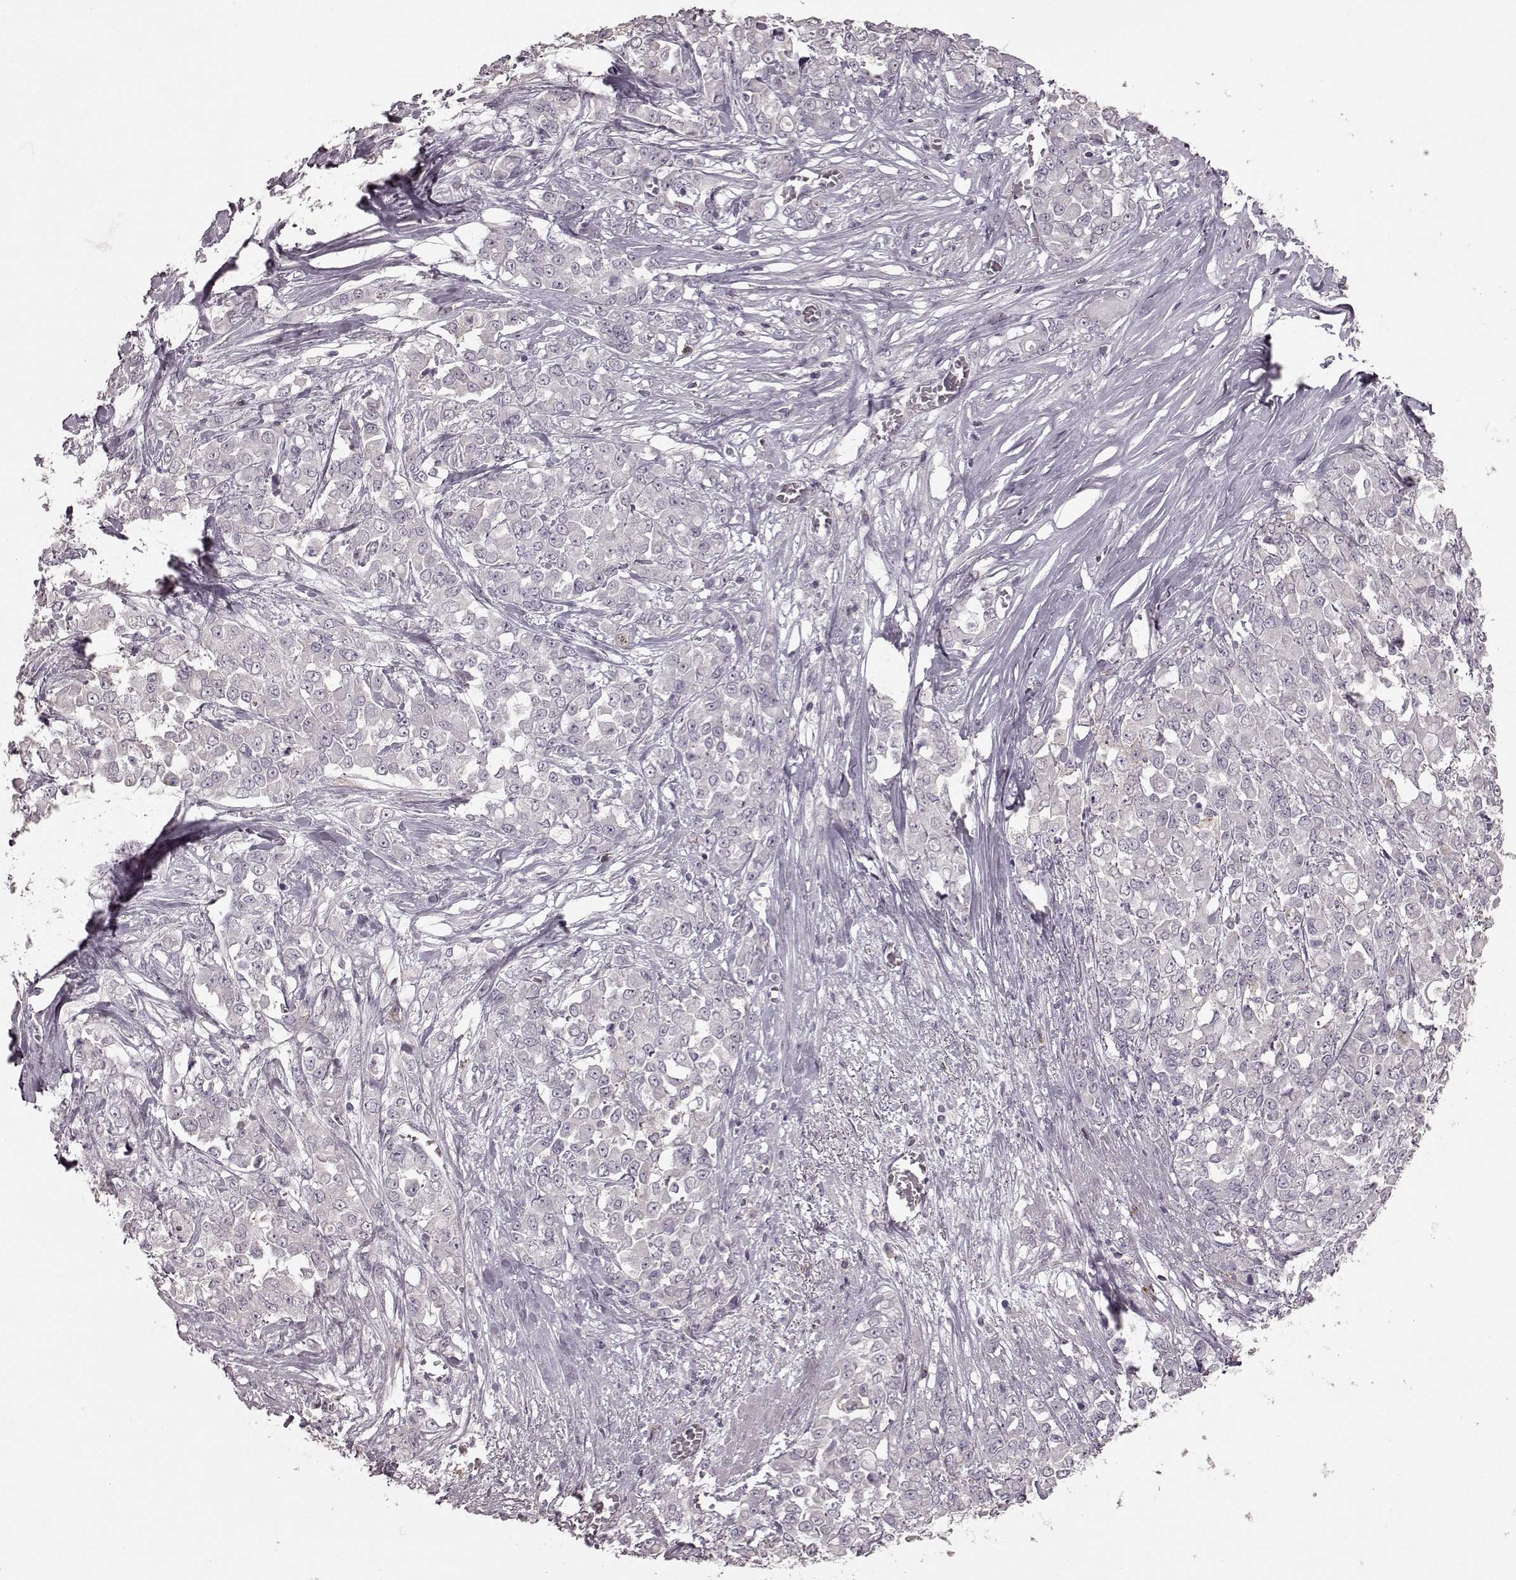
{"staining": {"intensity": "negative", "quantity": "none", "location": "none"}, "tissue": "stomach cancer", "cell_type": "Tumor cells", "image_type": "cancer", "snomed": [{"axis": "morphology", "description": "Adenocarcinoma, NOS"}, {"axis": "topography", "description": "Stomach"}], "caption": "This histopathology image is of stomach cancer (adenocarcinoma) stained with immunohistochemistry to label a protein in brown with the nuclei are counter-stained blue. There is no positivity in tumor cells.", "gene": "CD28", "patient": {"sex": "female", "age": 76}}